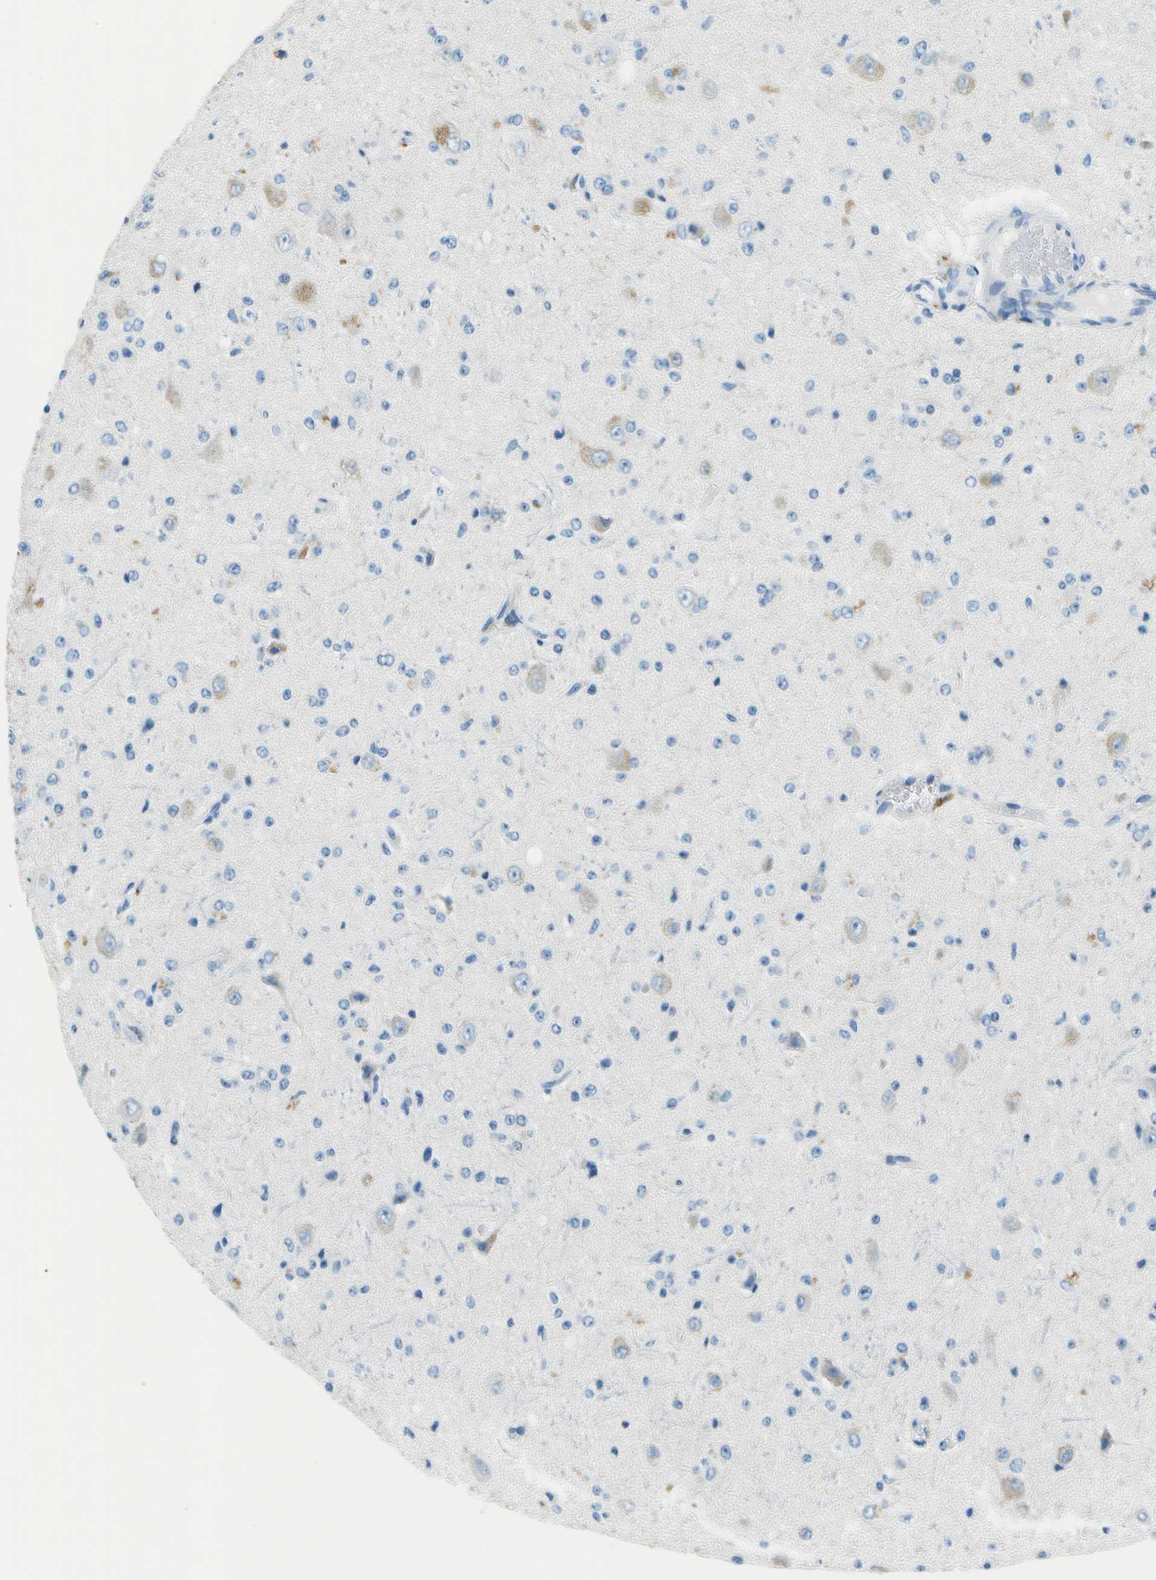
{"staining": {"intensity": "negative", "quantity": "none", "location": "none"}, "tissue": "glioma", "cell_type": "Tumor cells", "image_type": "cancer", "snomed": [{"axis": "morphology", "description": "Glioma, malignant, High grade"}, {"axis": "topography", "description": "pancreas cauda"}], "caption": "This is an IHC micrograph of human malignant high-grade glioma. There is no staining in tumor cells.", "gene": "SLC16A10", "patient": {"sex": "male", "age": 60}}